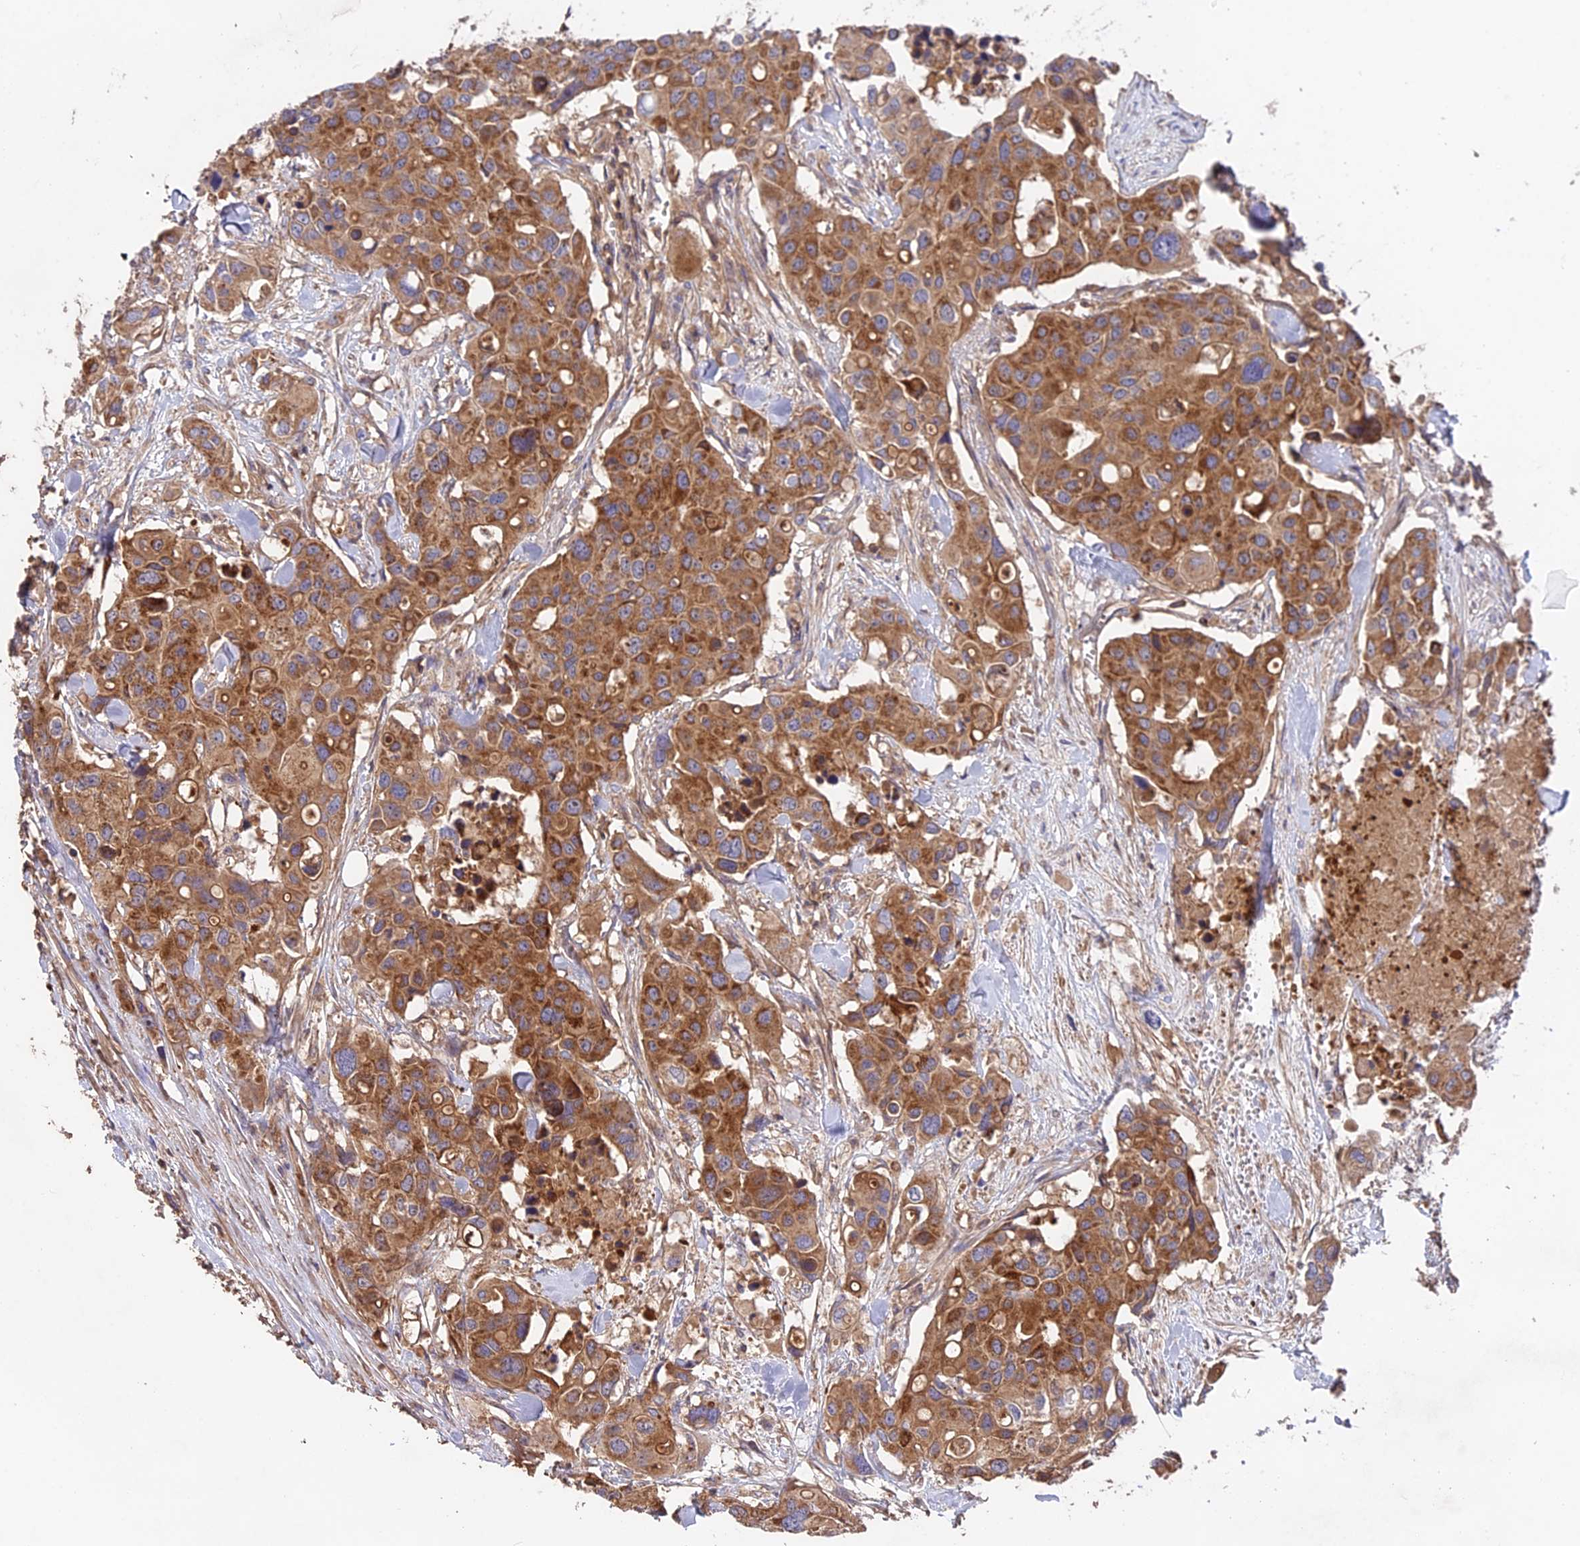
{"staining": {"intensity": "moderate", "quantity": ">75%", "location": "cytoplasmic/membranous"}, "tissue": "colorectal cancer", "cell_type": "Tumor cells", "image_type": "cancer", "snomed": [{"axis": "morphology", "description": "Adenocarcinoma, NOS"}, {"axis": "topography", "description": "Colon"}], "caption": "The image displays staining of colorectal adenocarcinoma, revealing moderate cytoplasmic/membranous protein positivity (brown color) within tumor cells. Nuclei are stained in blue.", "gene": "NUDT8", "patient": {"sex": "male", "age": 77}}